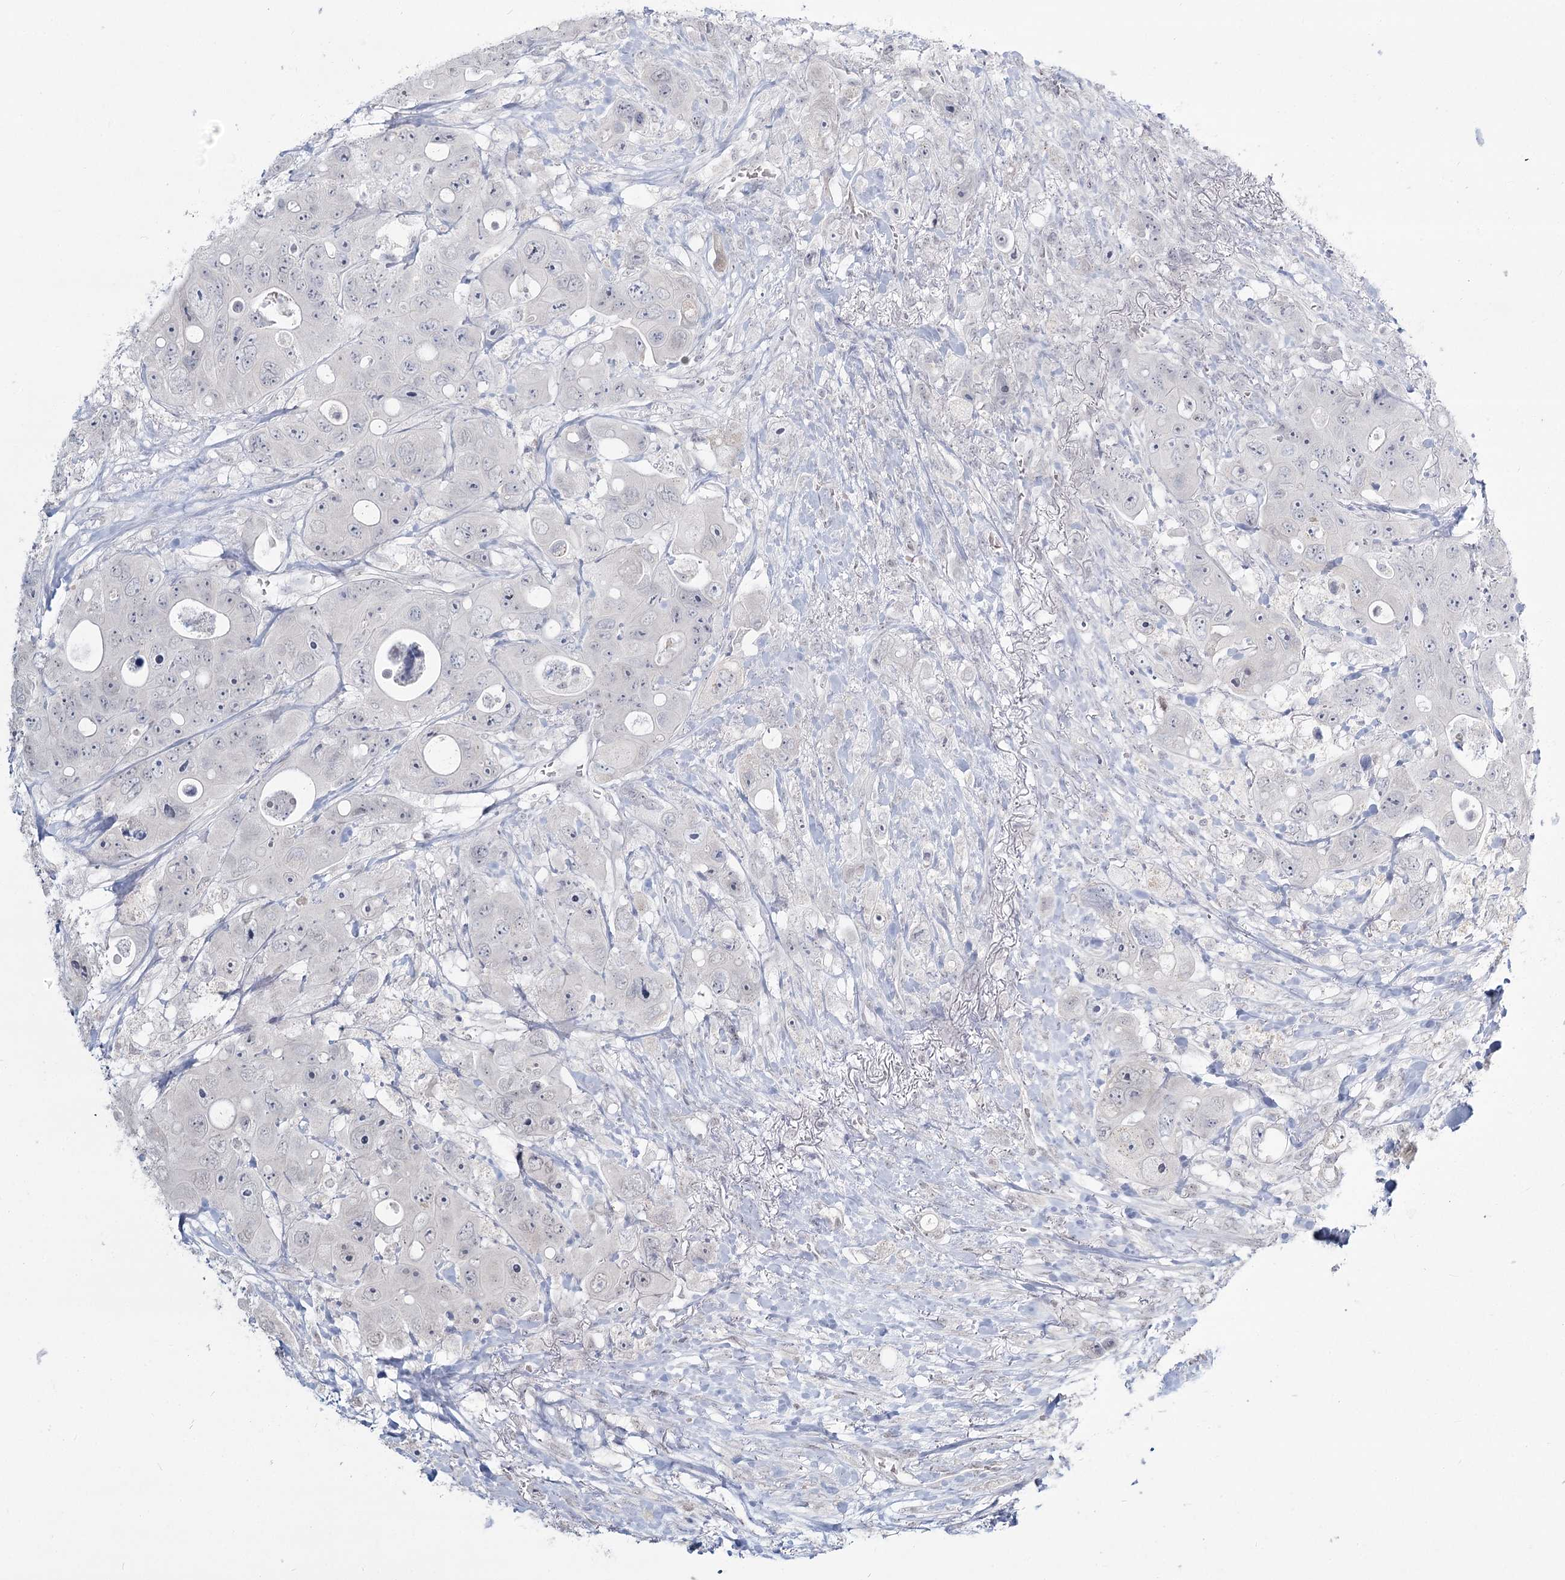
{"staining": {"intensity": "negative", "quantity": "none", "location": "none"}, "tissue": "colorectal cancer", "cell_type": "Tumor cells", "image_type": "cancer", "snomed": [{"axis": "morphology", "description": "Adenocarcinoma, NOS"}, {"axis": "topography", "description": "Colon"}], "caption": "Immunohistochemistry (IHC) photomicrograph of human colorectal cancer (adenocarcinoma) stained for a protein (brown), which shows no expression in tumor cells.", "gene": "LY6G5C", "patient": {"sex": "female", "age": 46}}